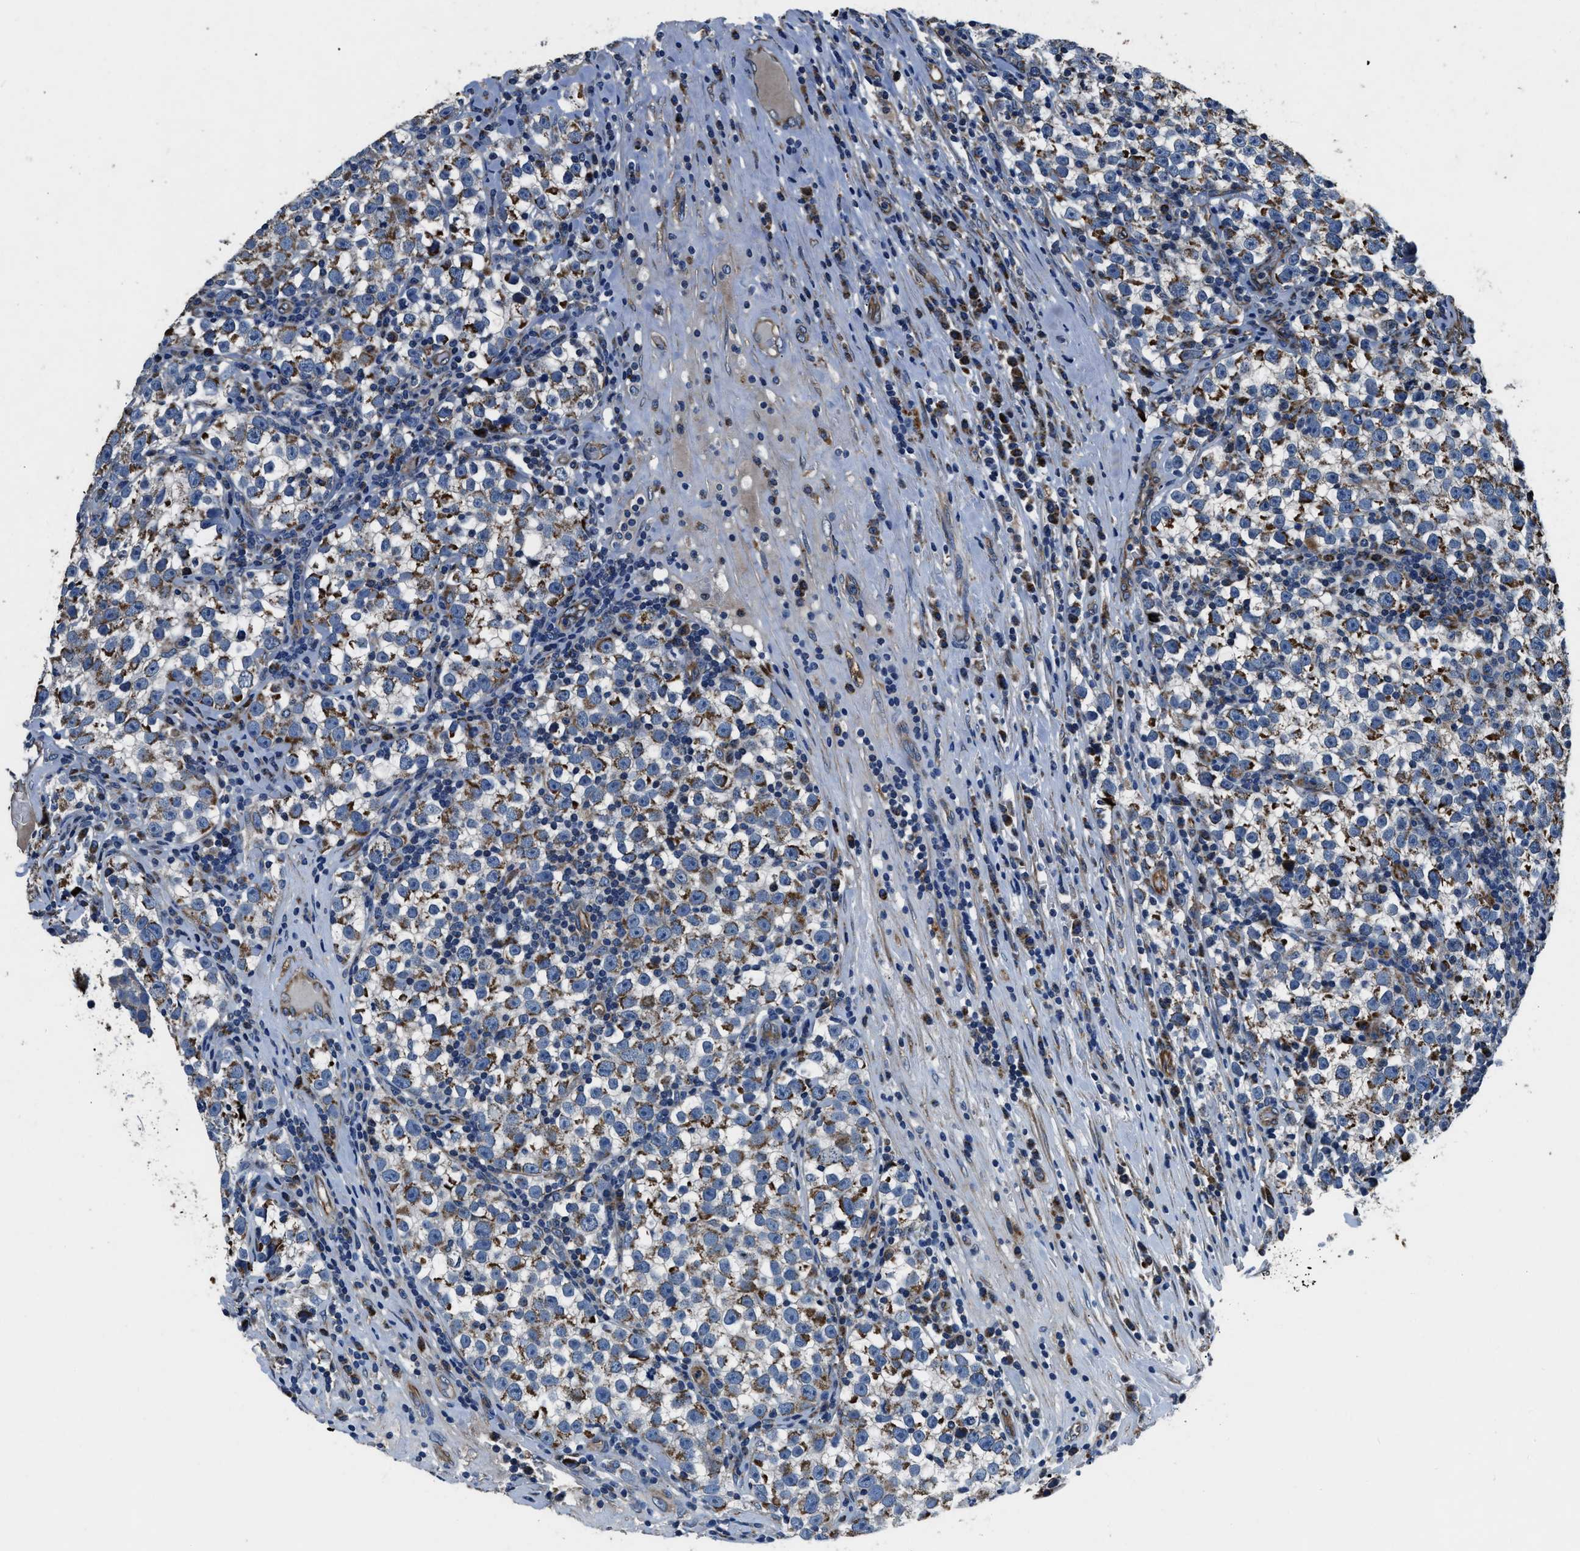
{"staining": {"intensity": "moderate", "quantity": "25%-75%", "location": "cytoplasmic/membranous"}, "tissue": "testis cancer", "cell_type": "Tumor cells", "image_type": "cancer", "snomed": [{"axis": "morphology", "description": "Normal tissue, NOS"}, {"axis": "morphology", "description": "Seminoma, NOS"}, {"axis": "topography", "description": "Testis"}], "caption": "A brown stain labels moderate cytoplasmic/membranous staining of a protein in seminoma (testis) tumor cells. The staining was performed using DAB, with brown indicating positive protein expression. Nuclei are stained blue with hematoxylin.", "gene": "OGDH", "patient": {"sex": "male", "age": 43}}